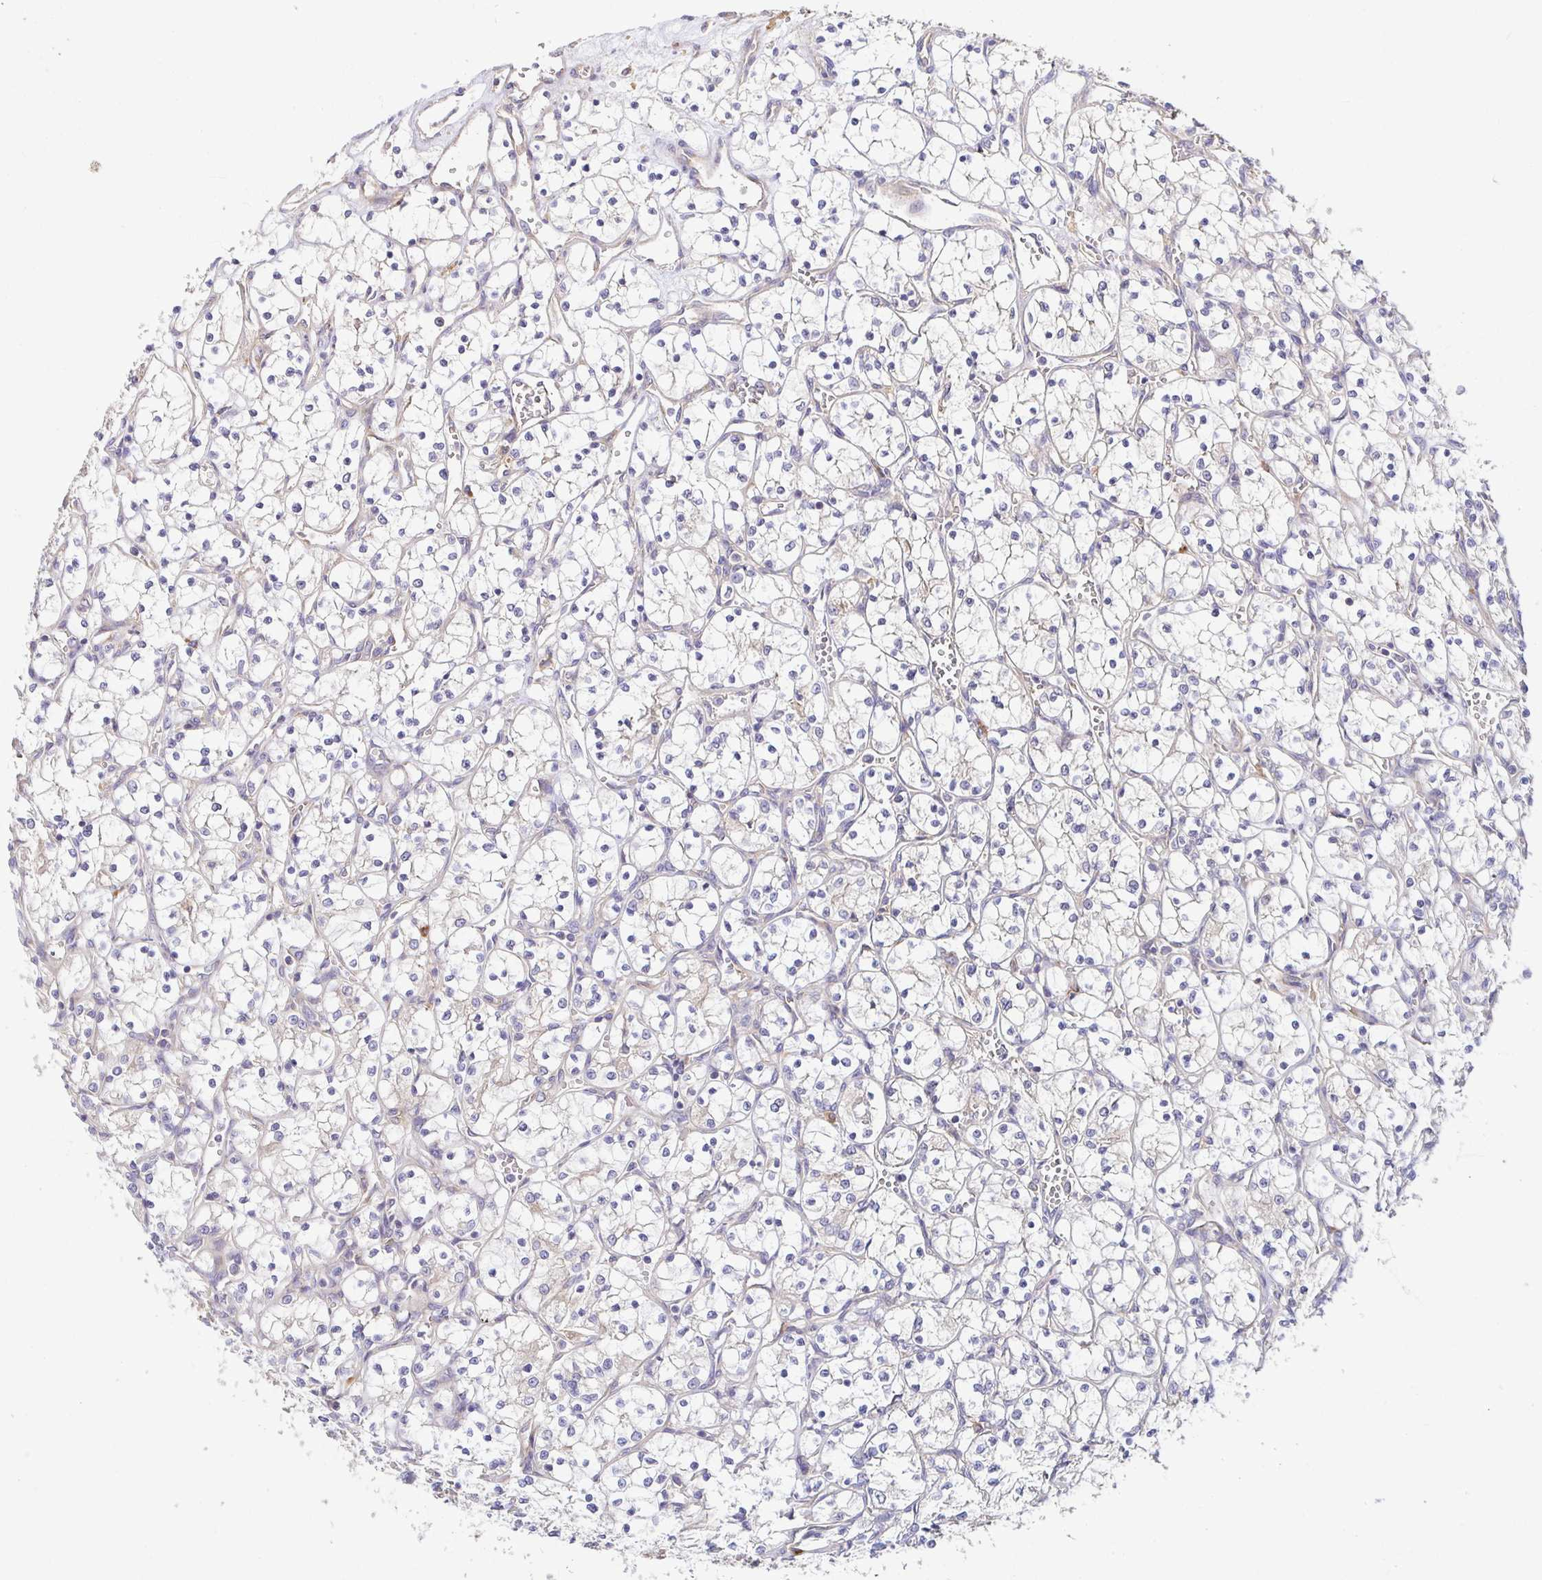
{"staining": {"intensity": "negative", "quantity": "none", "location": "none"}, "tissue": "renal cancer", "cell_type": "Tumor cells", "image_type": "cancer", "snomed": [{"axis": "morphology", "description": "Adenocarcinoma, NOS"}, {"axis": "topography", "description": "Kidney"}], "caption": "Immunohistochemistry histopathology image of human adenocarcinoma (renal) stained for a protein (brown), which demonstrates no staining in tumor cells. (Brightfield microscopy of DAB (3,3'-diaminobenzidine) immunohistochemistry (IHC) at high magnification).", "gene": "SNX8", "patient": {"sex": "female", "age": 69}}